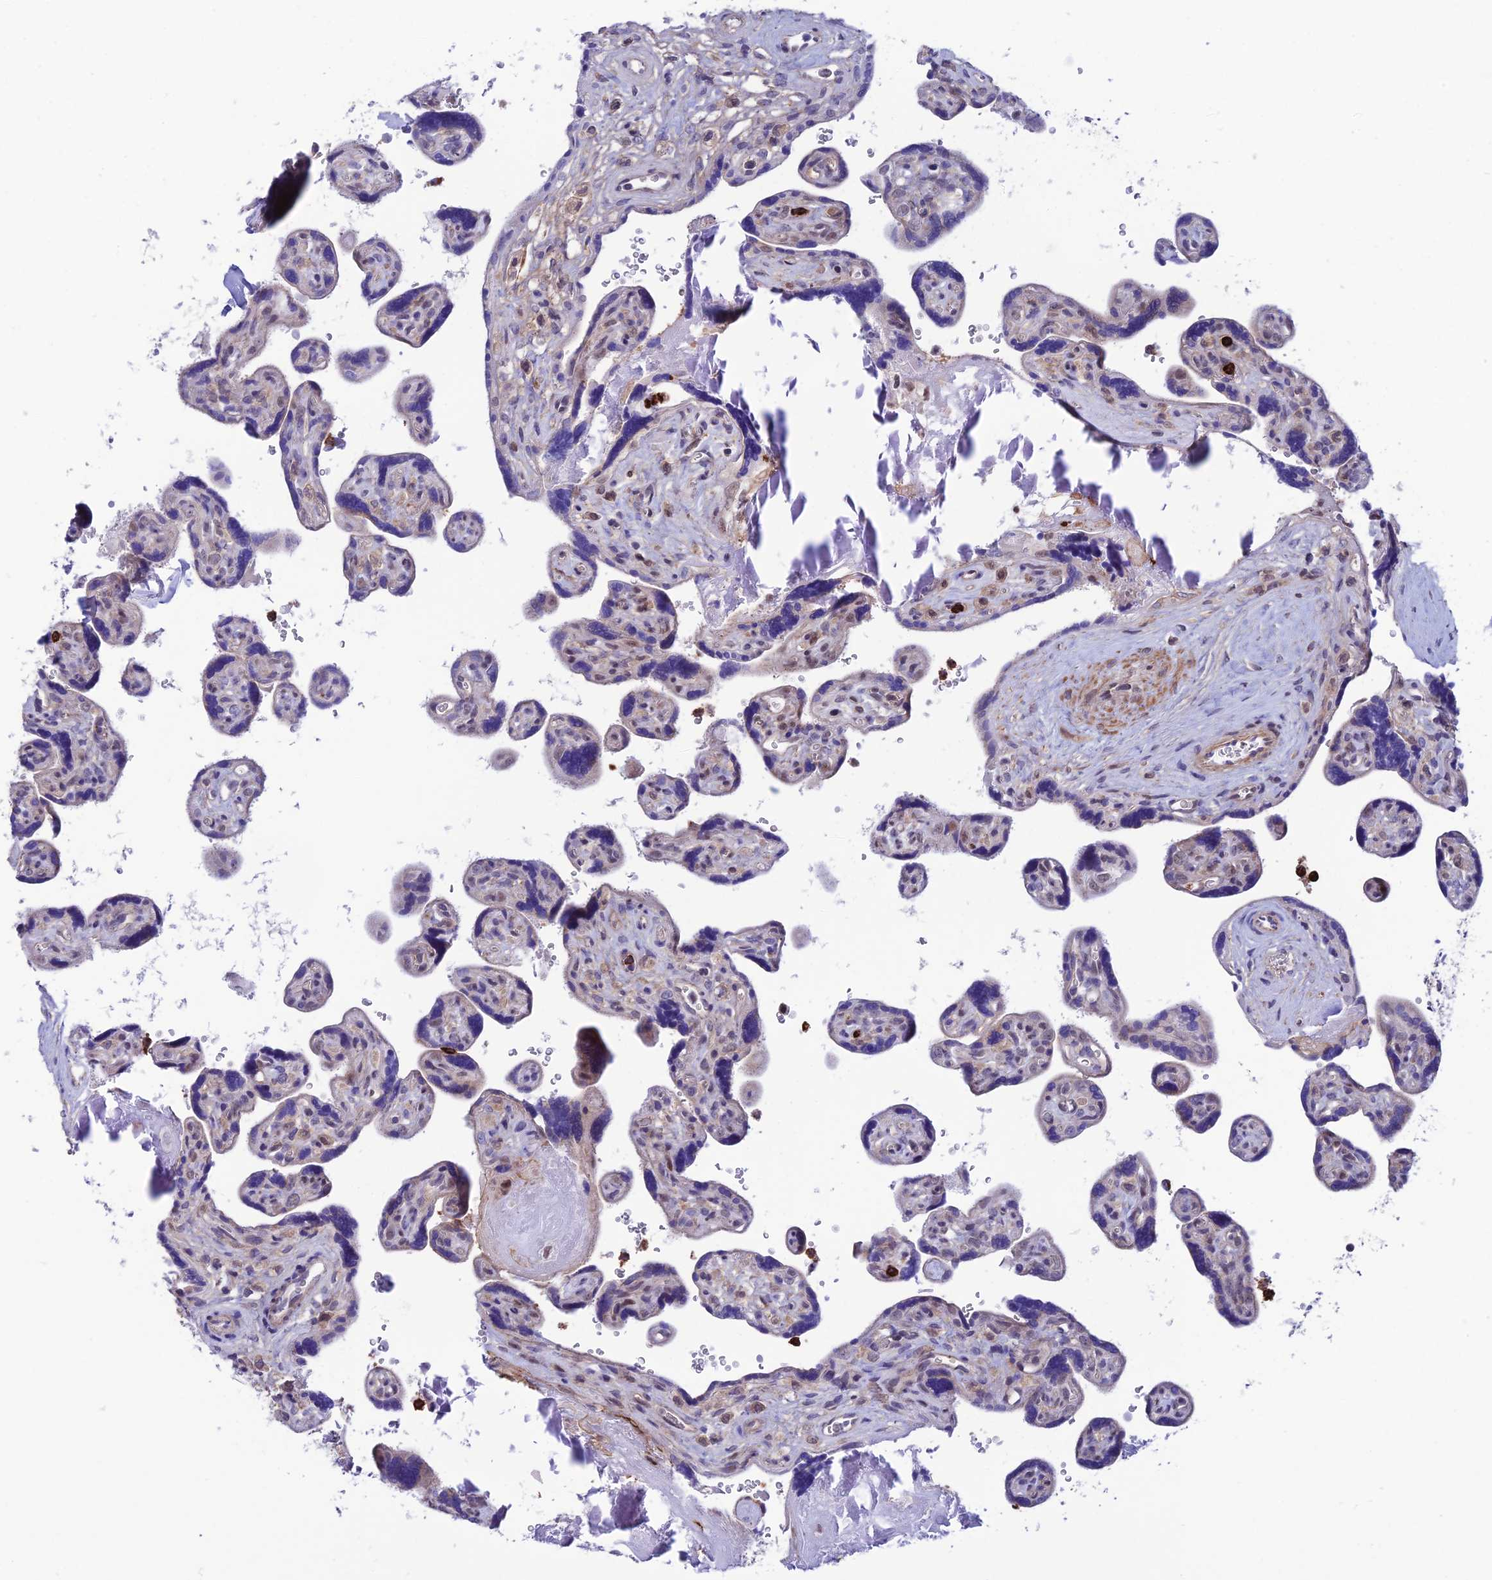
{"staining": {"intensity": "weak", "quantity": "<25%", "location": "nuclear"}, "tissue": "placenta", "cell_type": "Decidual cells", "image_type": "normal", "snomed": [{"axis": "morphology", "description": "Normal tissue, NOS"}, {"axis": "topography", "description": "Placenta"}], "caption": "DAB immunohistochemical staining of benign placenta exhibits no significant staining in decidual cells.", "gene": "COL6A6", "patient": {"sex": "female", "age": 39}}